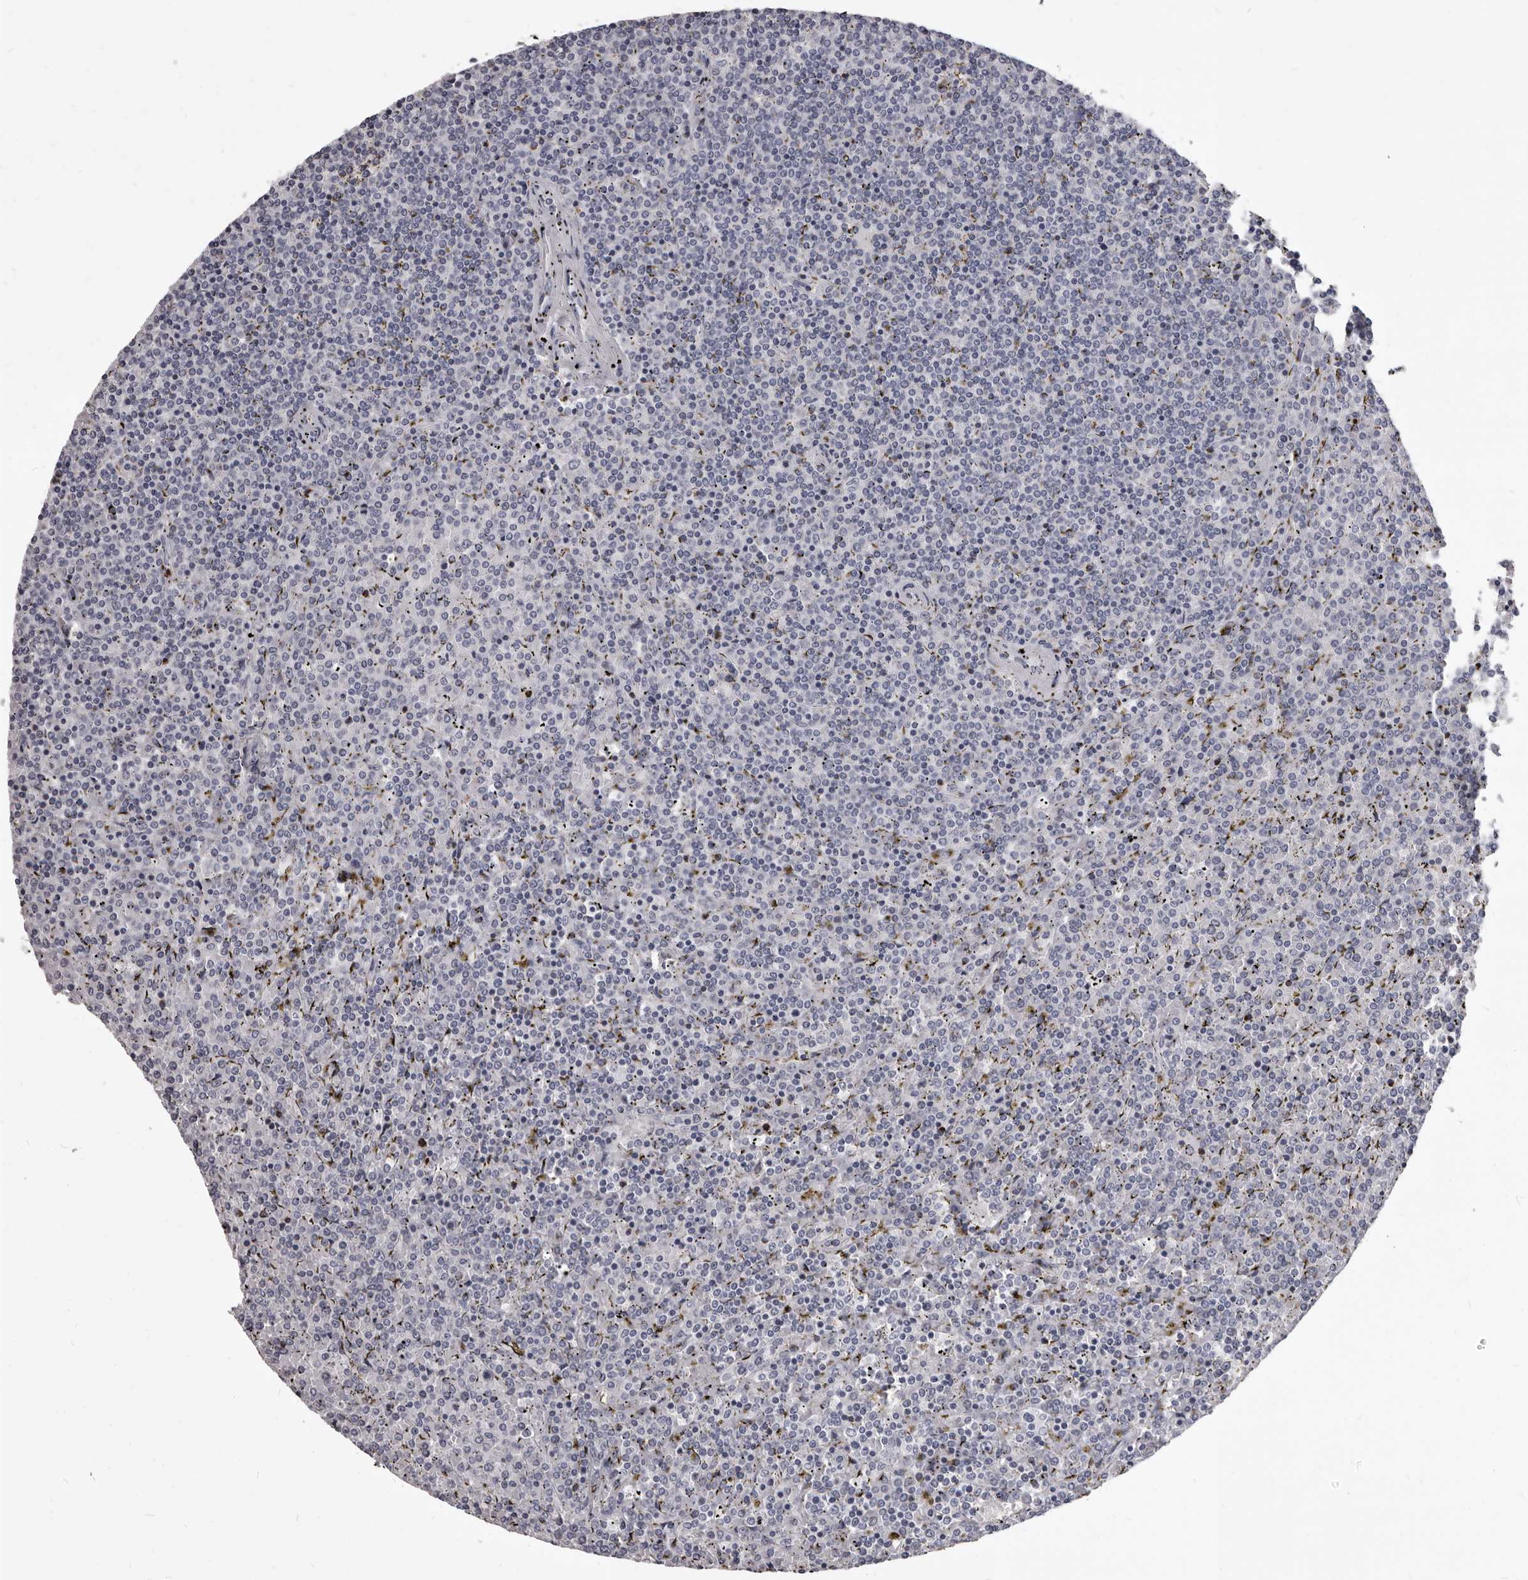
{"staining": {"intensity": "negative", "quantity": "none", "location": "none"}, "tissue": "lymphoma", "cell_type": "Tumor cells", "image_type": "cancer", "snomed": [{"axis": "morphology", "description": "Malignant lymphoma, non-Hodgkin's type, Low grade"}, {"axis": "topography", "description": "Spleen"}], "caption": "The image demonstrates no staining of tumor cells in malignant lymphoma, non-Hodgkin's type (low-grade). The staining was performed using DAB to visualize the protein expression in brown, while the nuclei were stained in blue with hematoxylin (Magnification: 20x).", "gene": "GZMH", "patient": {"sex": "female", "age": 19}}